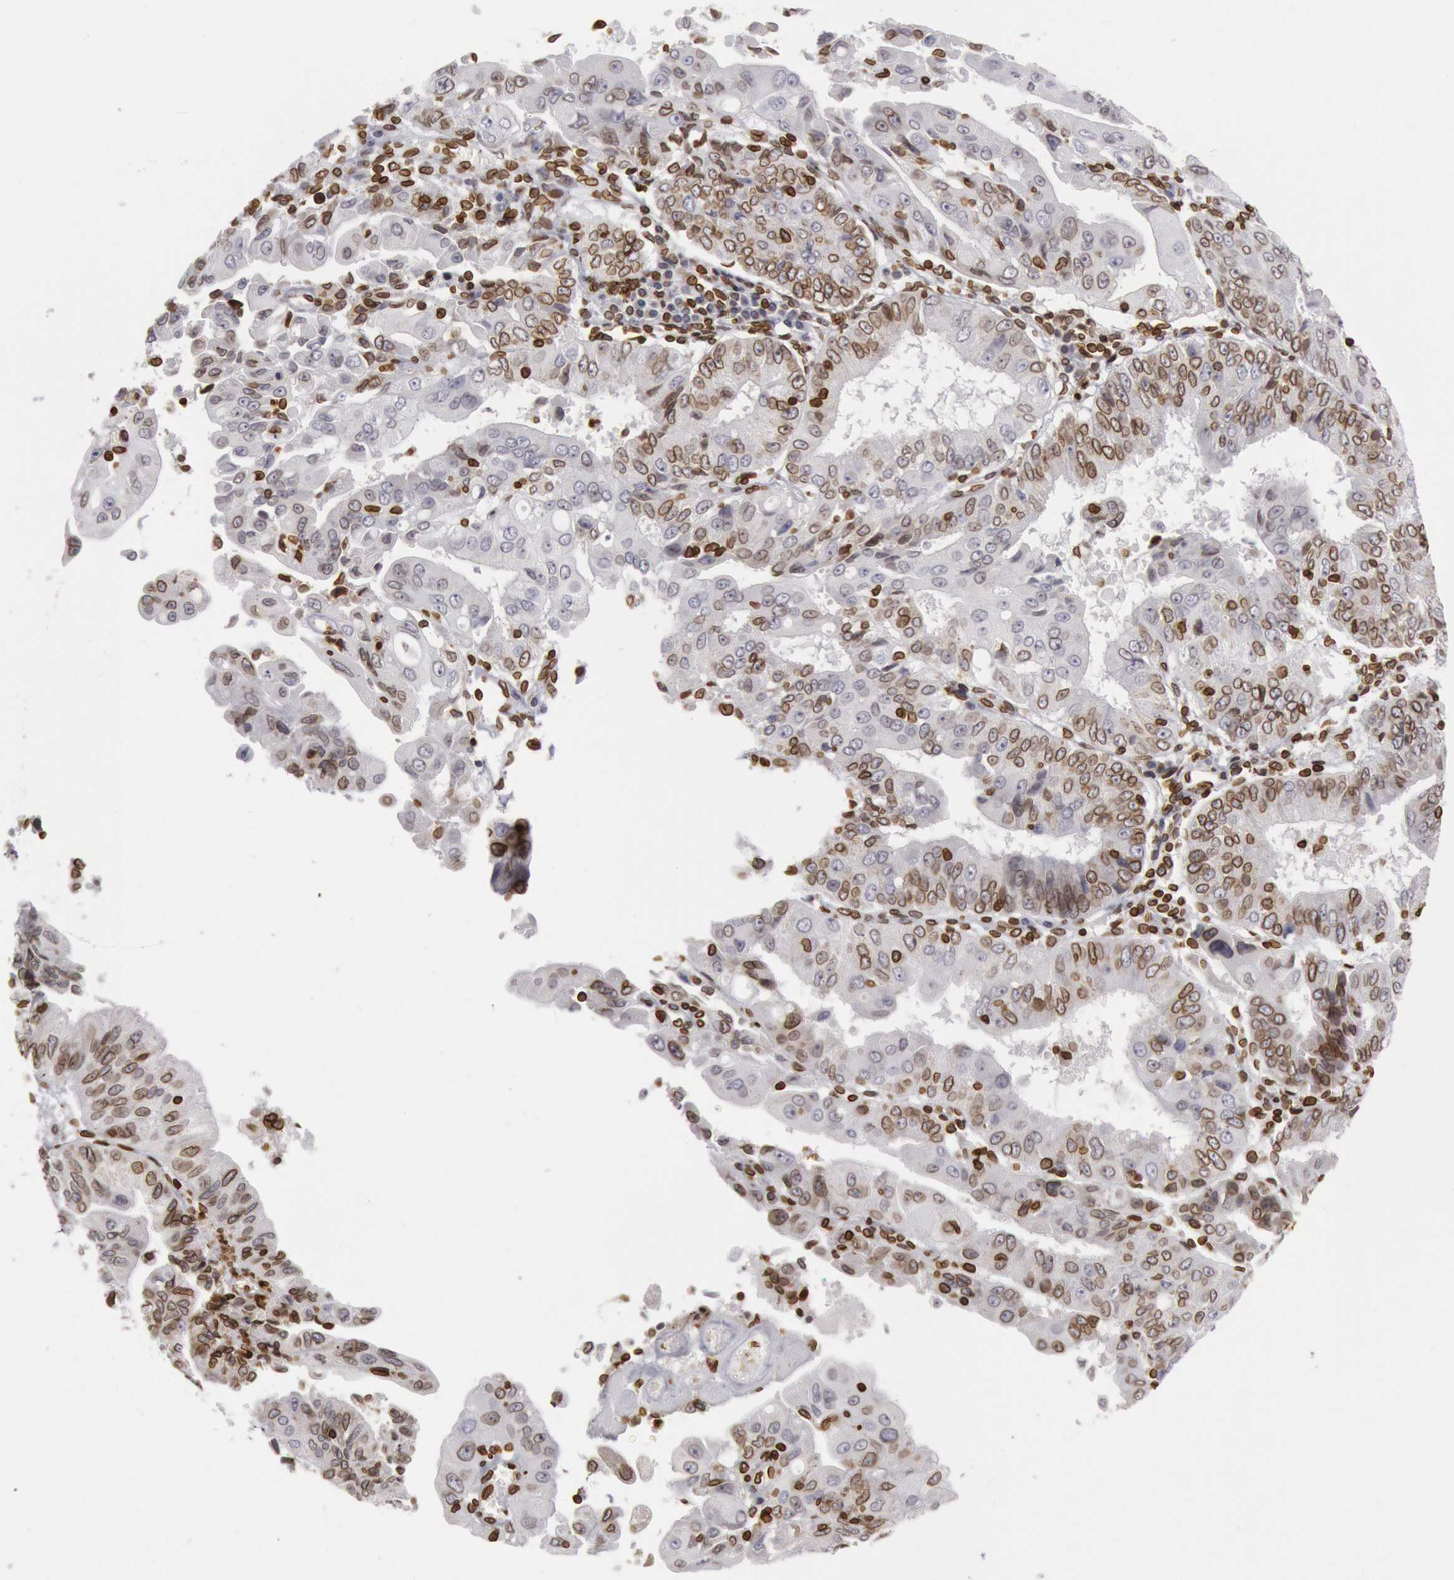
{"staining": {"intensity": "strong", "quantity": ">75%", "location": "cytoplasmic/membranous,nuclear"}, "tissue": "endometrial cancer", "cell_type": "Tumor cells", "image_type": "cancer", "snomed": [{"axis": "morphology", "description": "Adenocarcinoma, NOS"}, {"axis": "topography", "description": "Endometrium"}], "caption": "Immunohistochemical staining of human endometrial cancer (adenocarcinoma) displays high levels of strong cytoplasmic/membranous and nuclear positivity in approximately >75% of tumor cells.", "gene": "SUN2", "patient": {"sex": "female", "age": 75}}